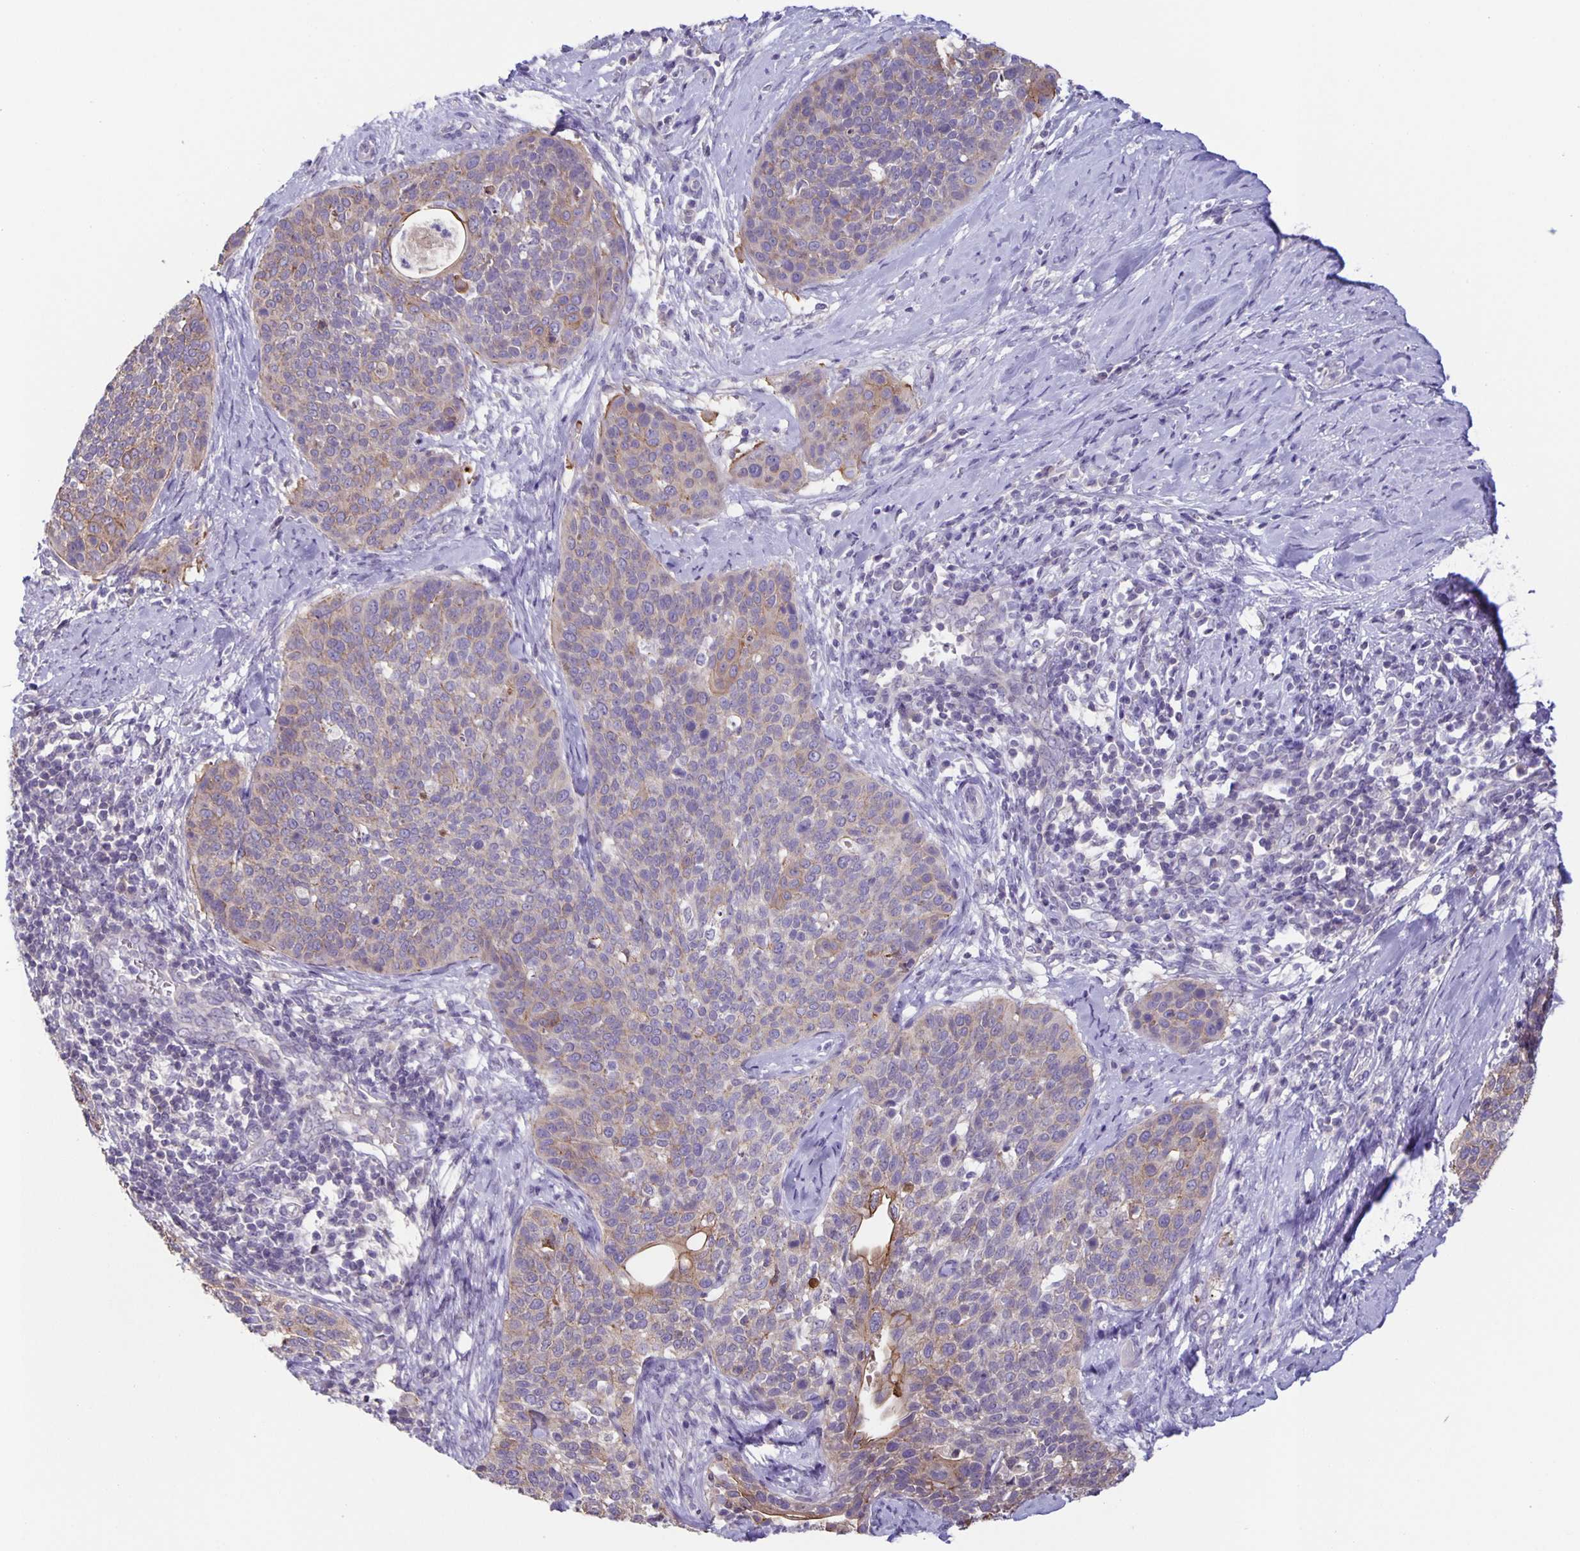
{"staining": {"intensity": "weak", "quantity": "25%-75%", "location": "cytoplasmic/membranous"}, "tissue": "cervical cancer", "cell_type": "Tumor cells", "image_type": "cancer", "snomed": [{"axis": "morphology", "description": "Squamous cell carcinoma, NOS"}, {"axis": "topography", "description": "Cervix"}], "caption": "Immunohistochemical staining of cervical squamous cell carcinoma shows low levels of weak cytoplasmic/membranous staining in approximately 25%-75% of tumor cells.", "gene": "PTPN3", "patient": {"sex": "female", "age": 69}}